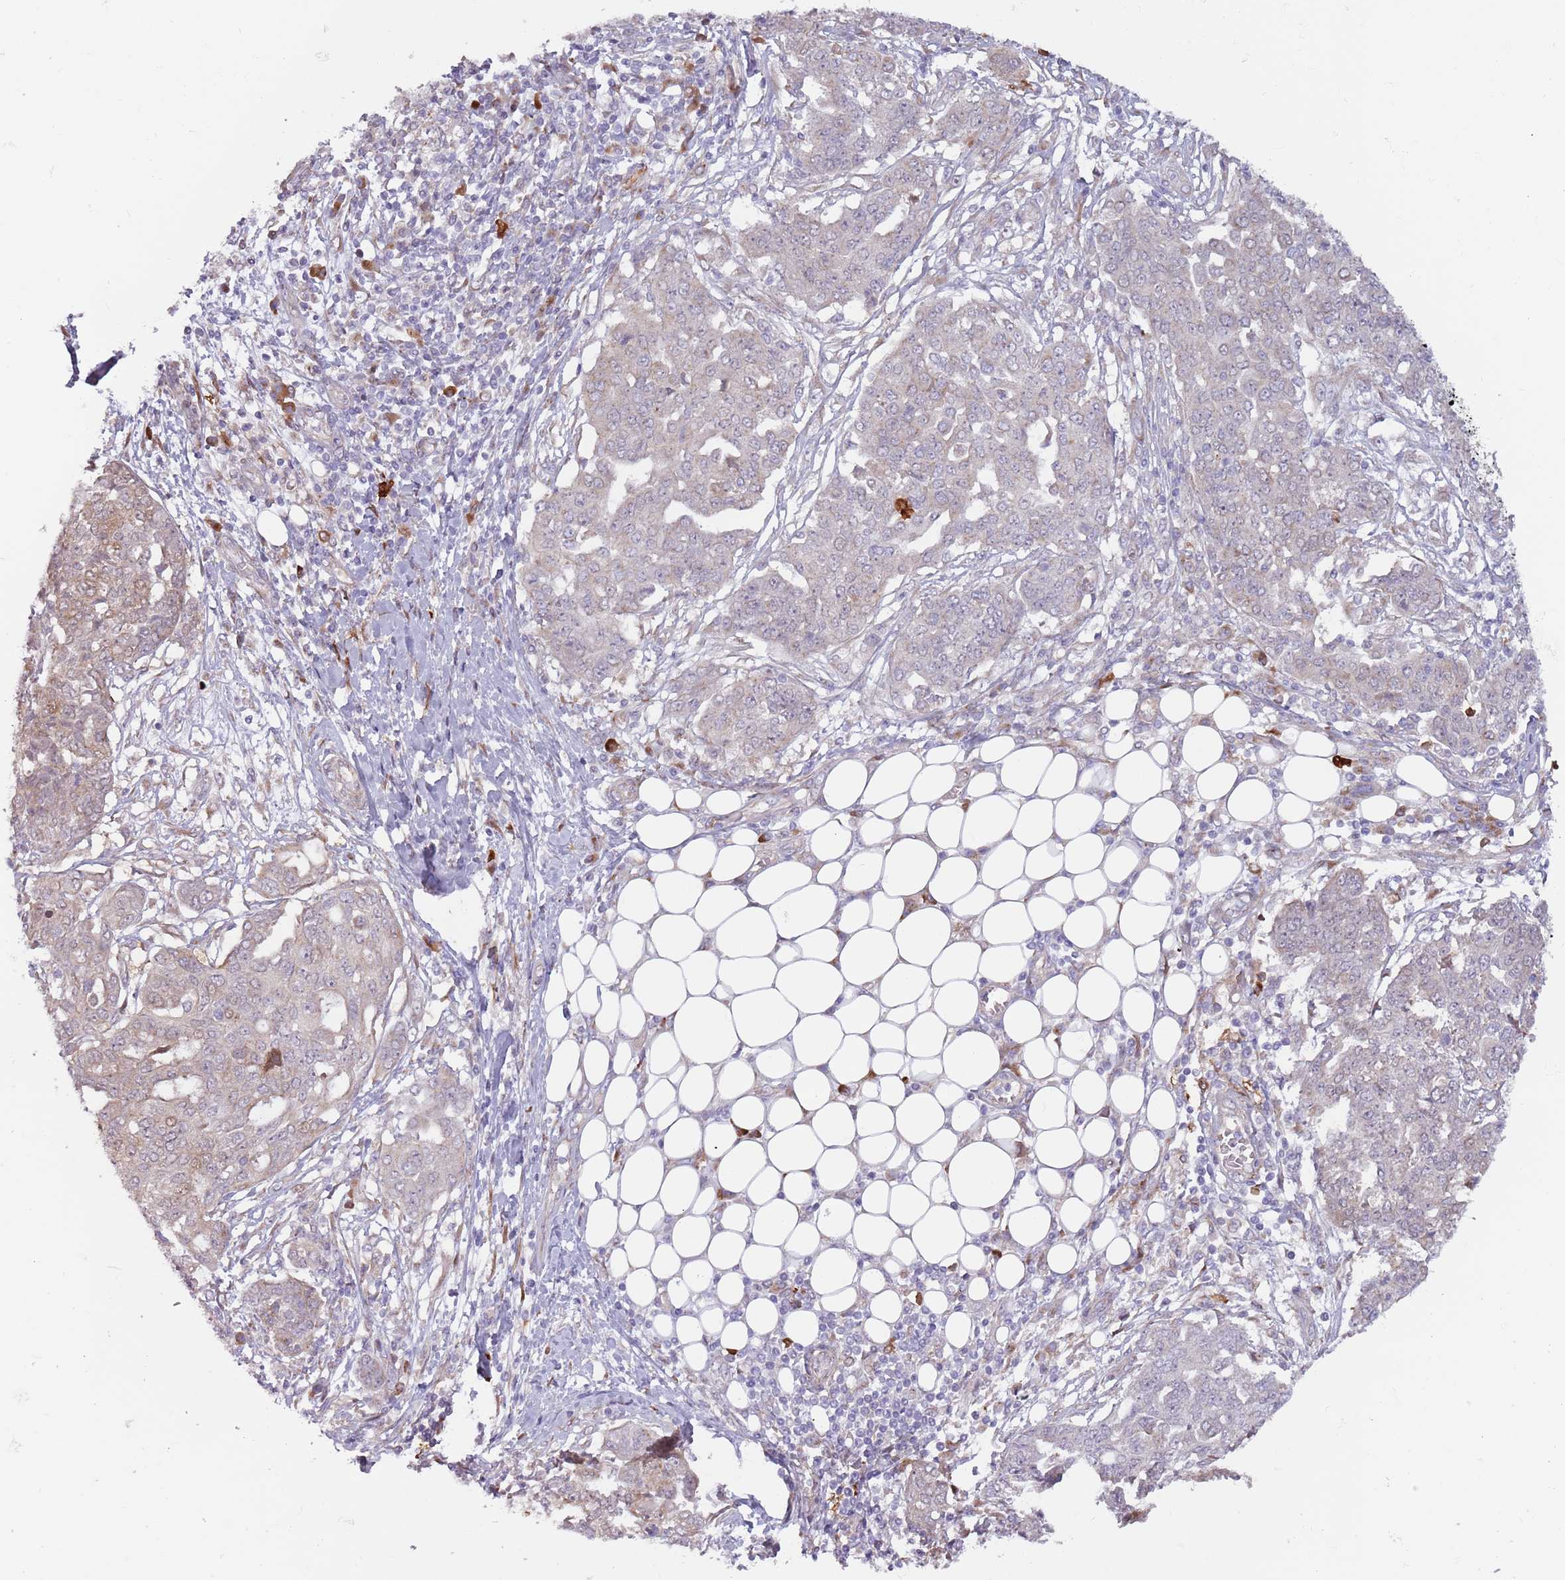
{"staining": {"intensity": "negative", "quantity": "none", "location": "none"}, "tissue": "ovarian cancer", "cell_type": "Tumor cells", "image_type": "cancer", "snomed": [{"axis": "morphology", "description": "Cystadenocarcinoma, serous, NOS"}, {"axis": "topography", "description": "Soft tissue"}, {"axis": "topography", "description": "Ovary"}], "caption": "The immunohistochemistry (IHC) micrograph has no significant expression in tumor cells of ovarian cancer tissue.", "gene": "CCDC150", "patient": {"sex": "female", "age": 57}}